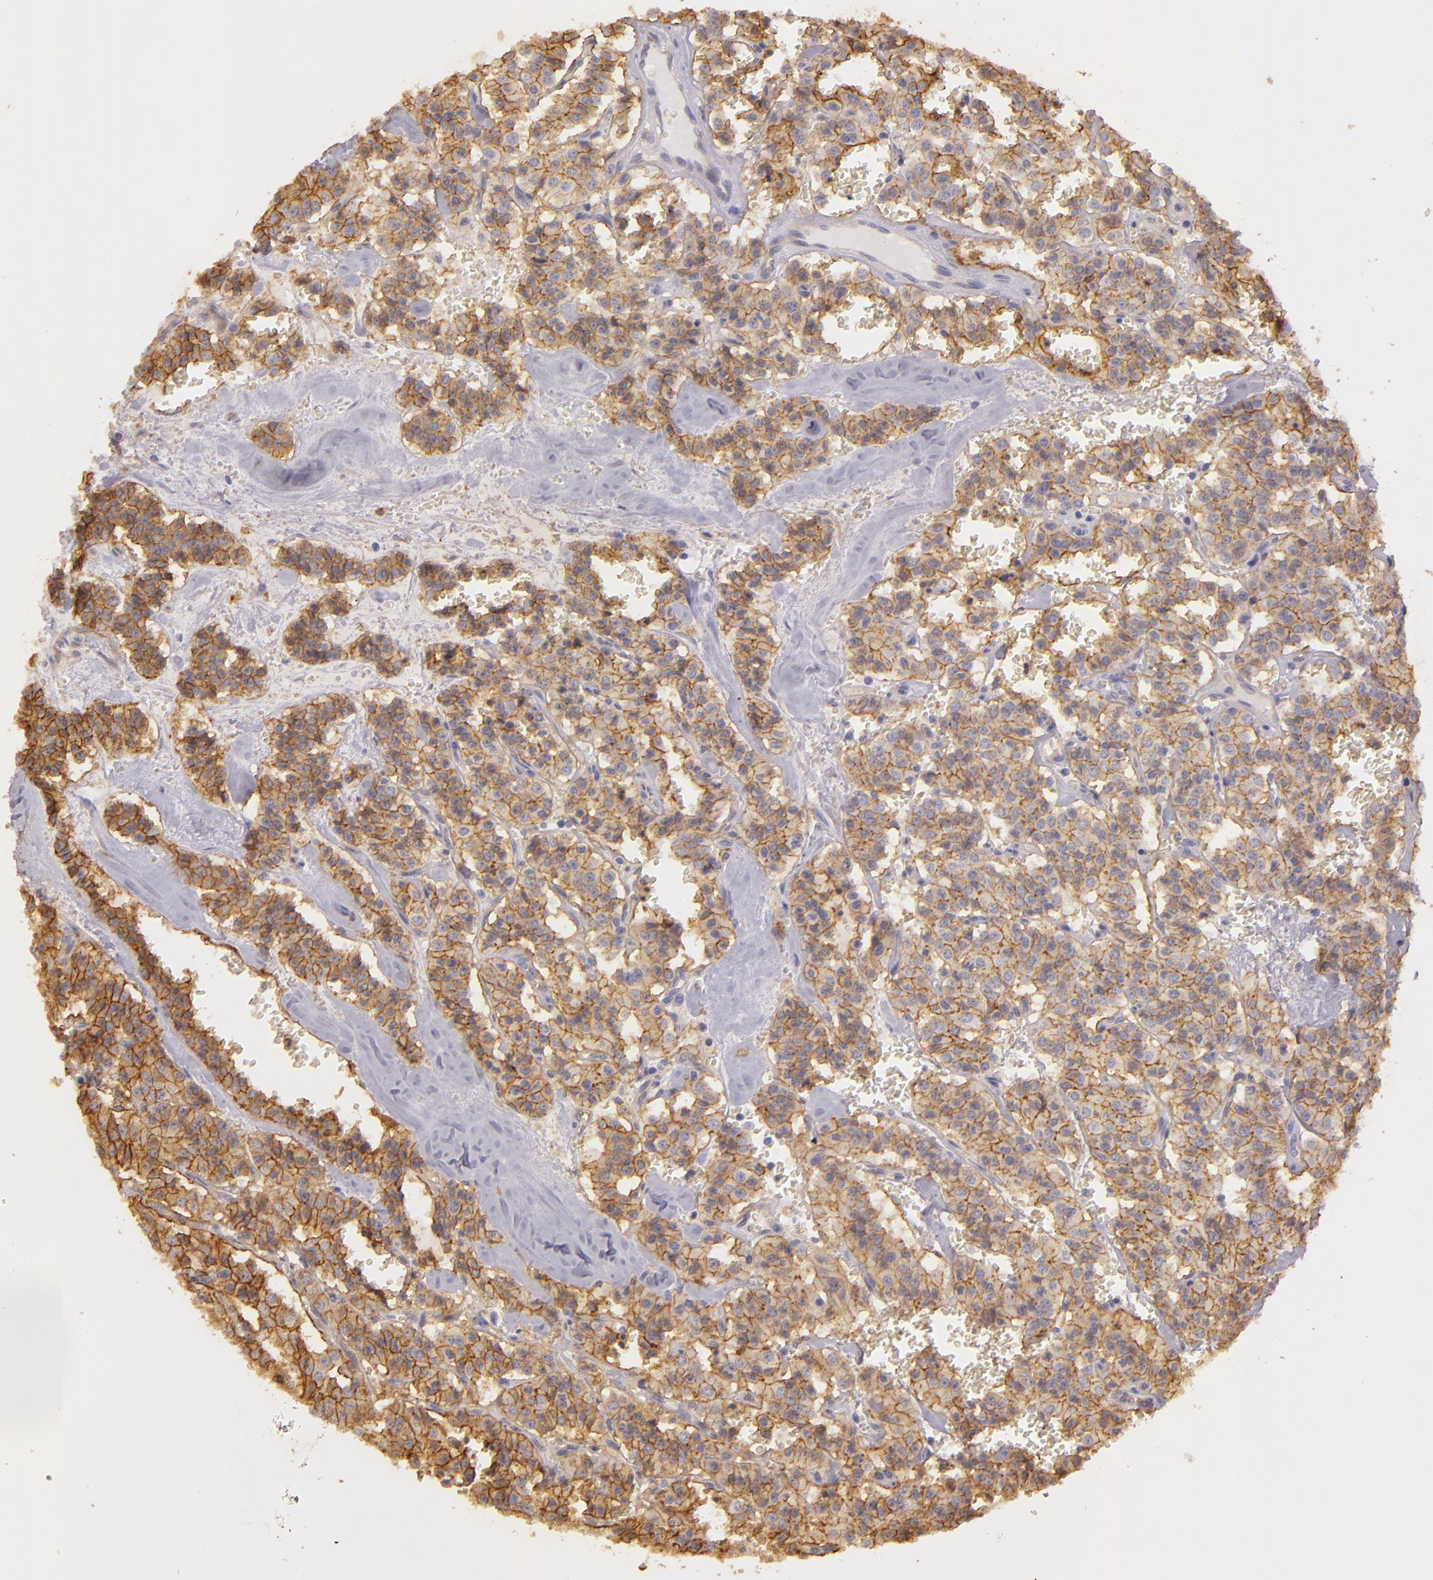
{"staining": {"intensity": "moderate", "quantity": ">75%", "location": "cytoplasmic/membranous"}, "tissue": "carcinoid", "cell_type": "Tumor cells", "image_type": "cancer", "snomed": [{"axis": "morphology", "description": "Carcinoid, malignant, NOS"}, {"axis": "topography", "description": "Bronchus"}], "caption": "High-power microscopy captured an IHC histopathology image of carcinoid, revealing moderate cytoplasmic/membranous positivity in approximately >75% of tumor cells.", "gene": "CD9", "patient": {"sex": "male", "age": 55}}